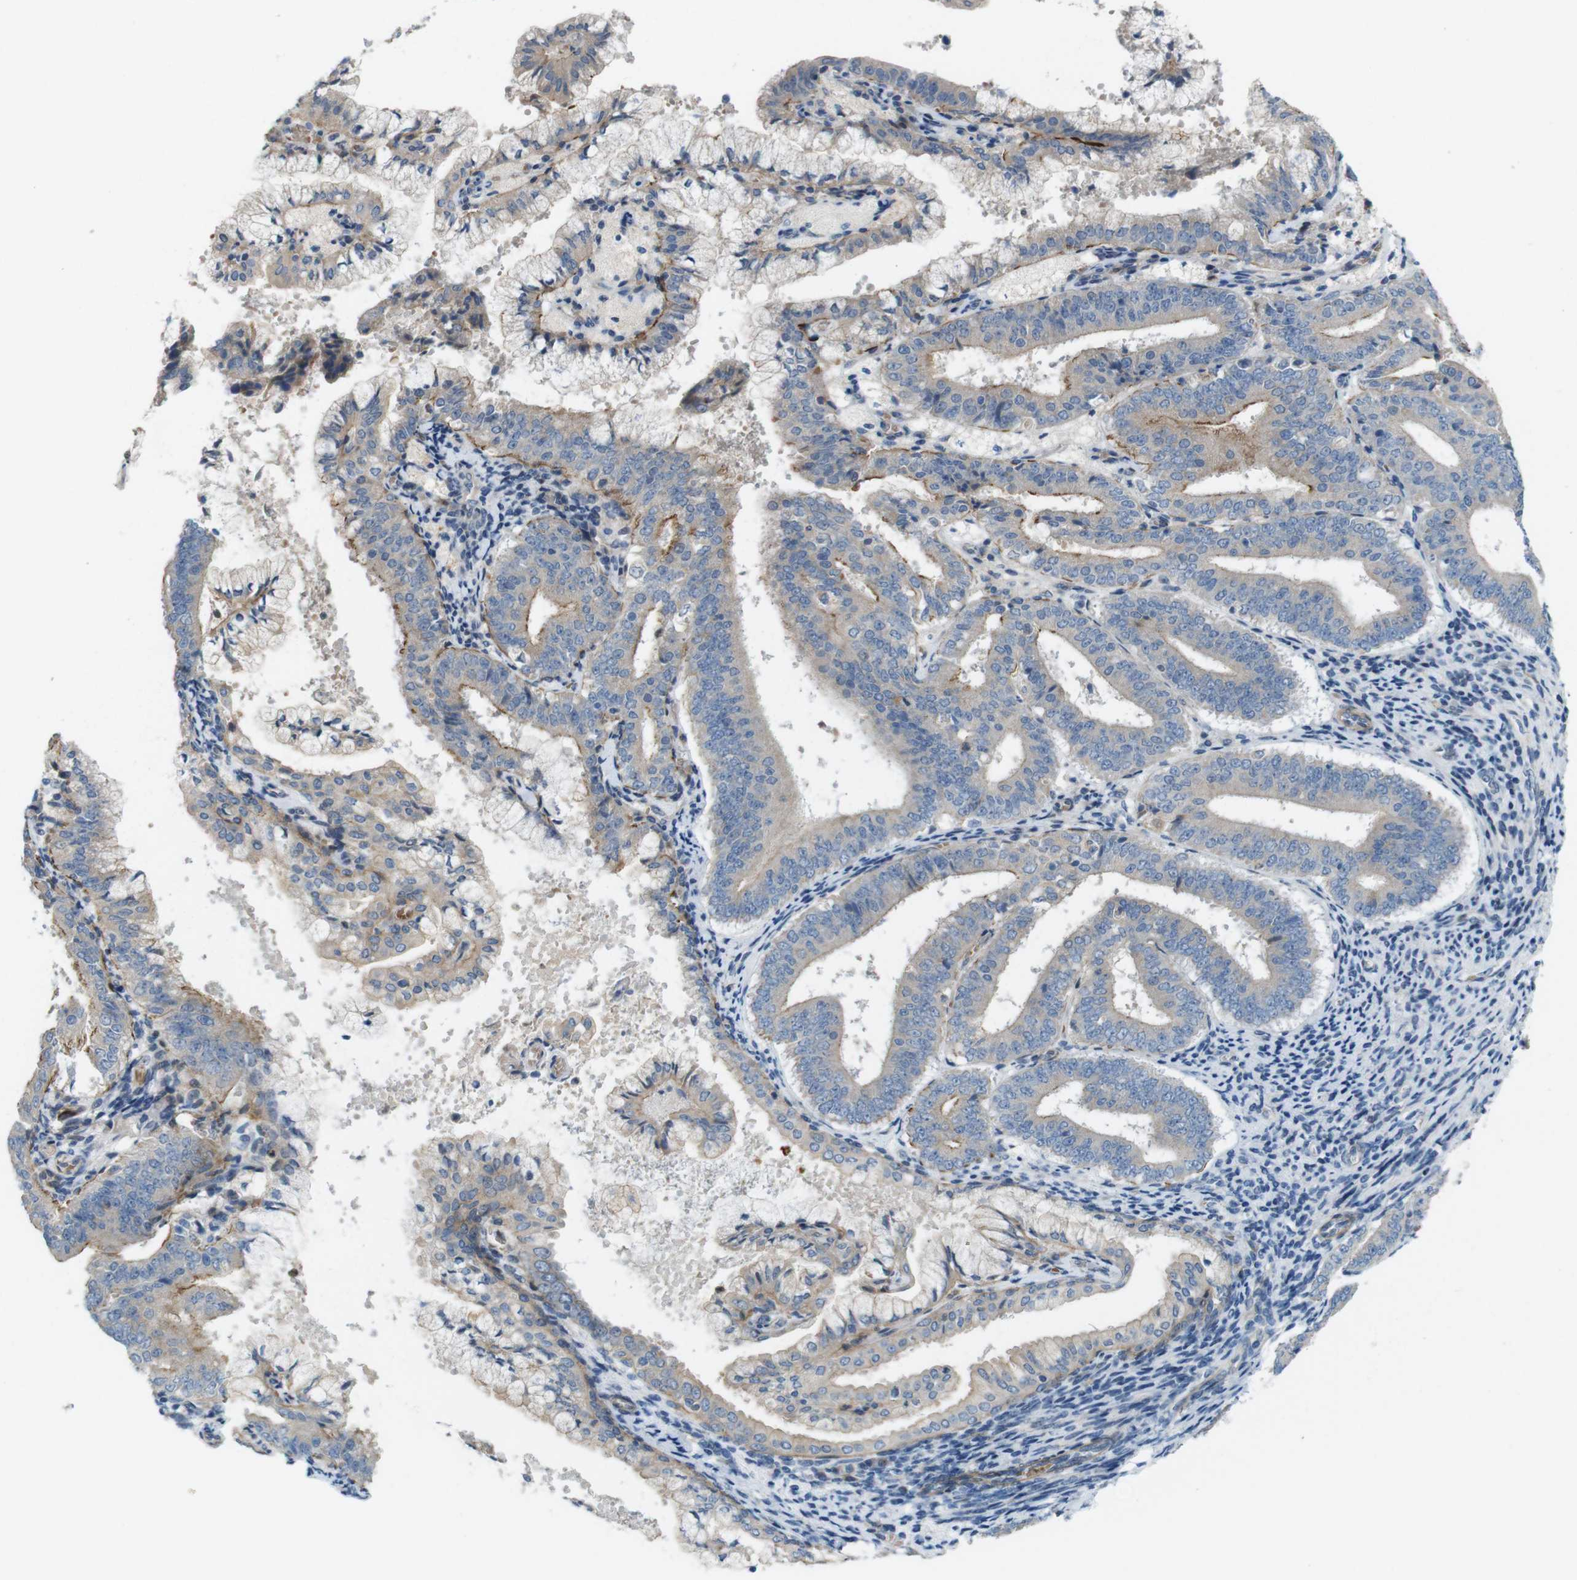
{"staining": {"intensity": "weak", "quantity": ">75%", "location": "cytoplasmic/membranous"}, "tissue": "endometrial cancer", "cell_type": "Tumor cells", "image_type": "cancer", "snomed": [{"axis": "morphology", "description": "Adenocarcinoma, NOS"}, {"axis": "topography", "description": "Endometrium"}], "caption": "The image exhibits a brown stain indicating the presence of a protein in the cytoplasmic/membranous of tumor cells in endometrial cancer.", "gene": "SKI", "patient": {"sex": "female", "age": 63}}